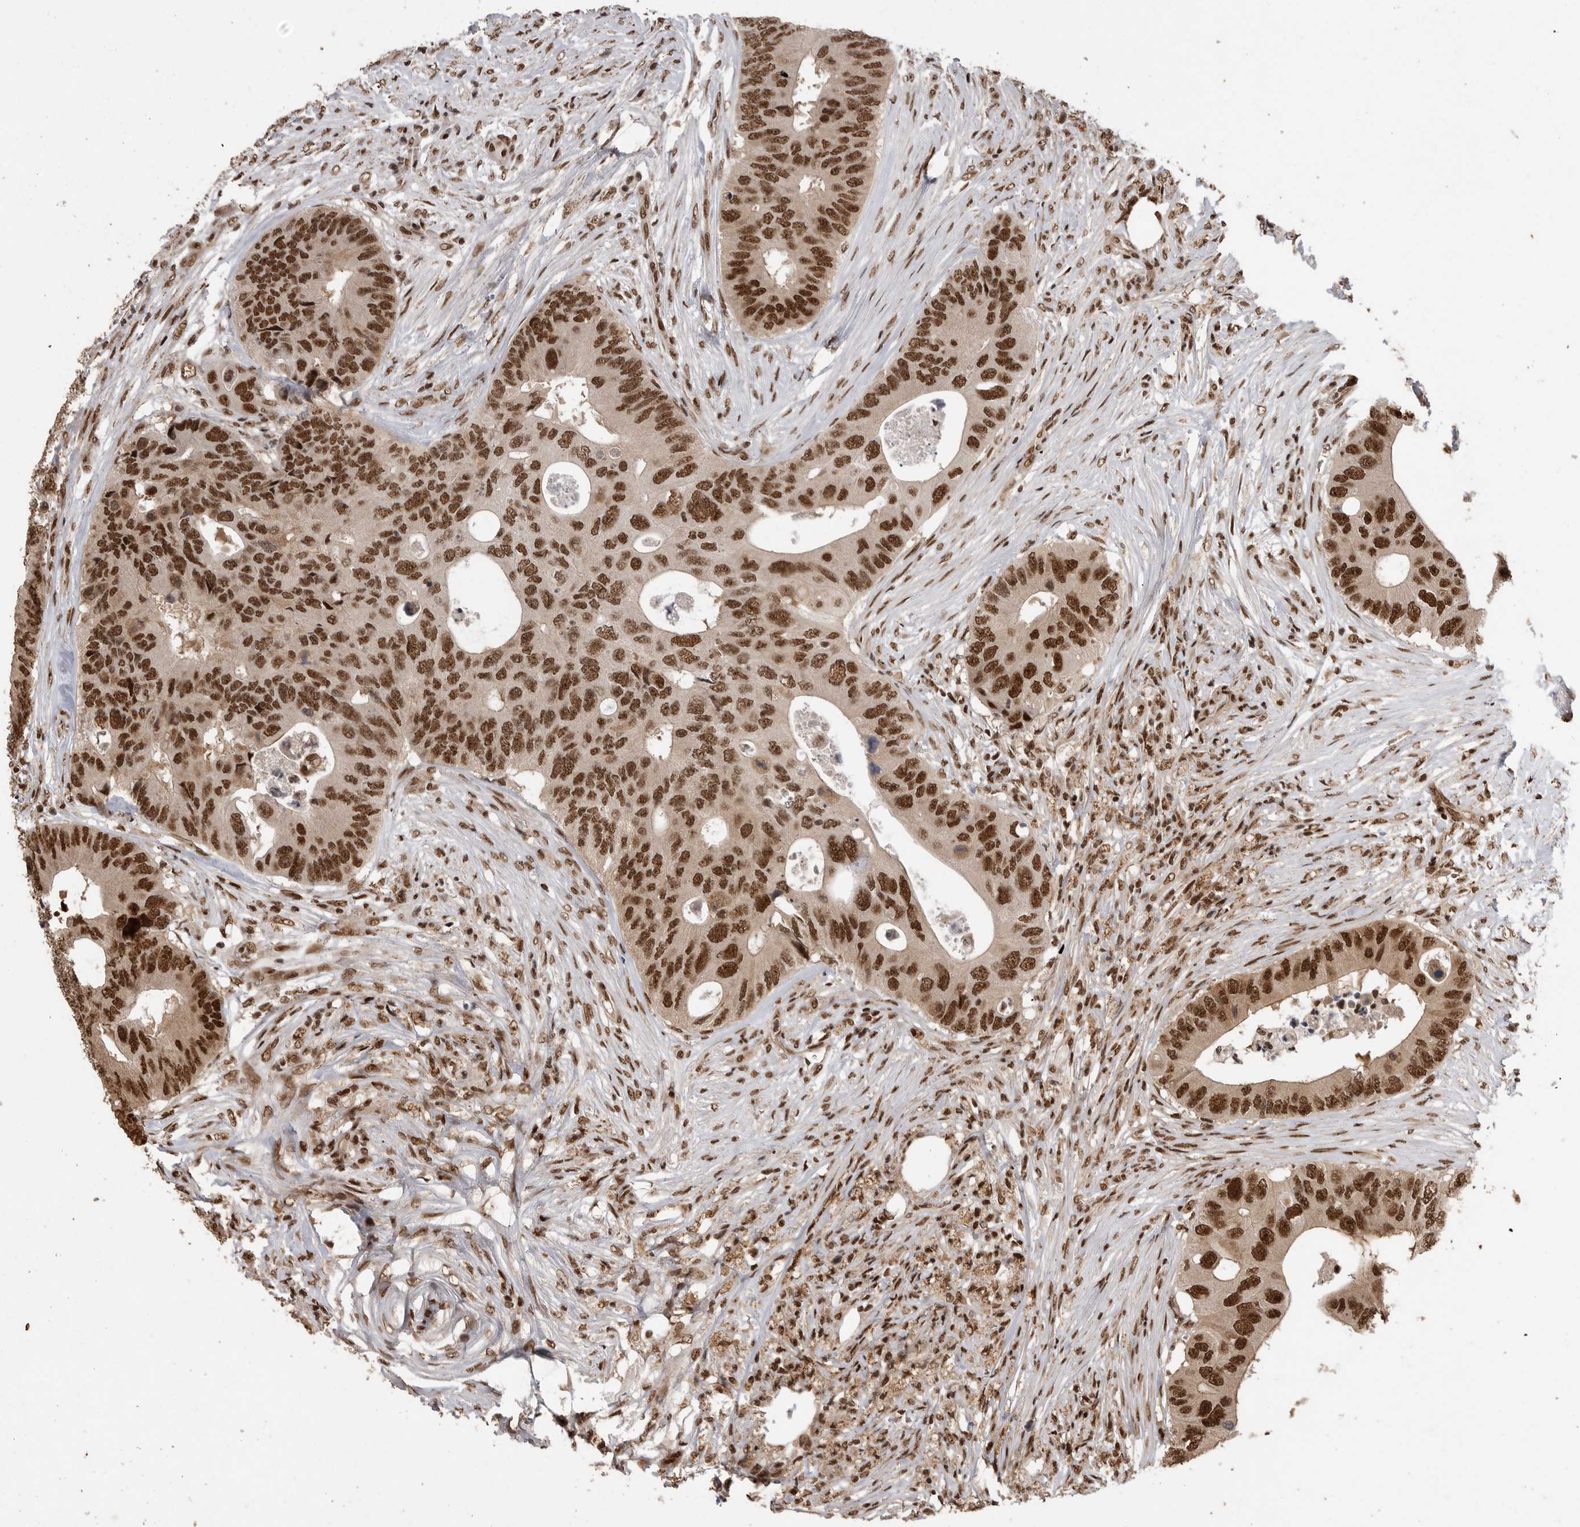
{"staining": {"intensity": "strong", "quantity": ">75%", "location": "nuclear"}, "tissue": "colorectal cancer", "cell_type": "Tumor cells", "image_type": "cancer", "snomed": [{"axis": "morphology", "description": "Adenocarcinoma, NOS"}, {"axis": "topography", "description": "Colon"}], "caption": "The immunohistochemical stain shows strong nuclear positivity in tumor cells of colorectal adenocarcinoma tissue. (DAB = brown stain, brightfield microscopy at high magnification).", "gene": "PPP1R8", "patient": {"sex": "male", "age": 71}}